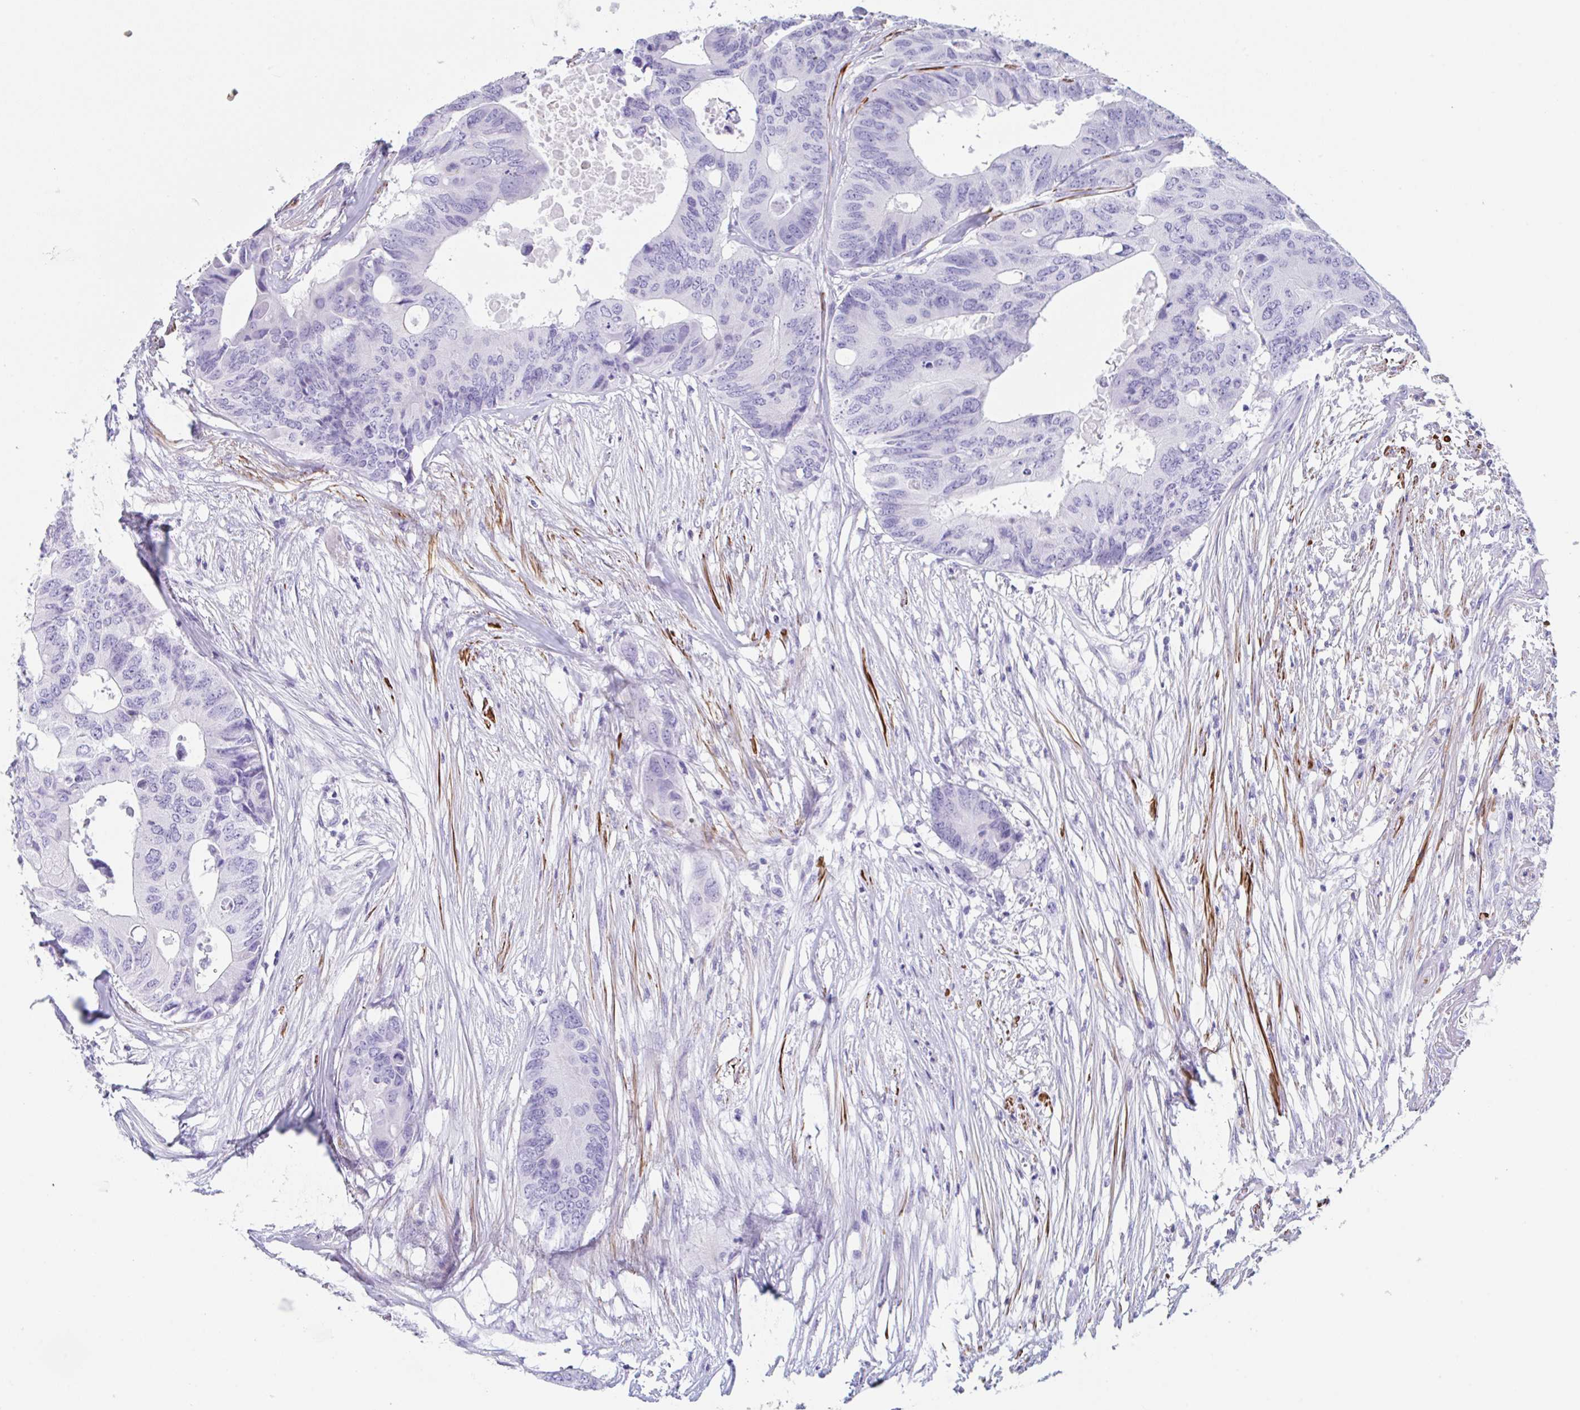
{"staining": {"intensity": "negative", "quantity": "none", "location": "none"}, "tissue": "colorectal cancer", "cell_type": "Tumor cells", "image_type": "cancer", "snomed": [{"axis": "morphology", "description": "Adenocarcinoma, NOS"}, {"axis": "topography", "description": "Colon"}], "caption": "Tumor cells are negative for brown protein staining in colorectal adenocarcinoma. (DAB (3,3'-diaminobenzidine) immunohistochemistry (IHC) visualized using brightfield microscopy, high magnification).", "gene": "TAS2R41", "patient": {"sex": "male", "age": 71}}